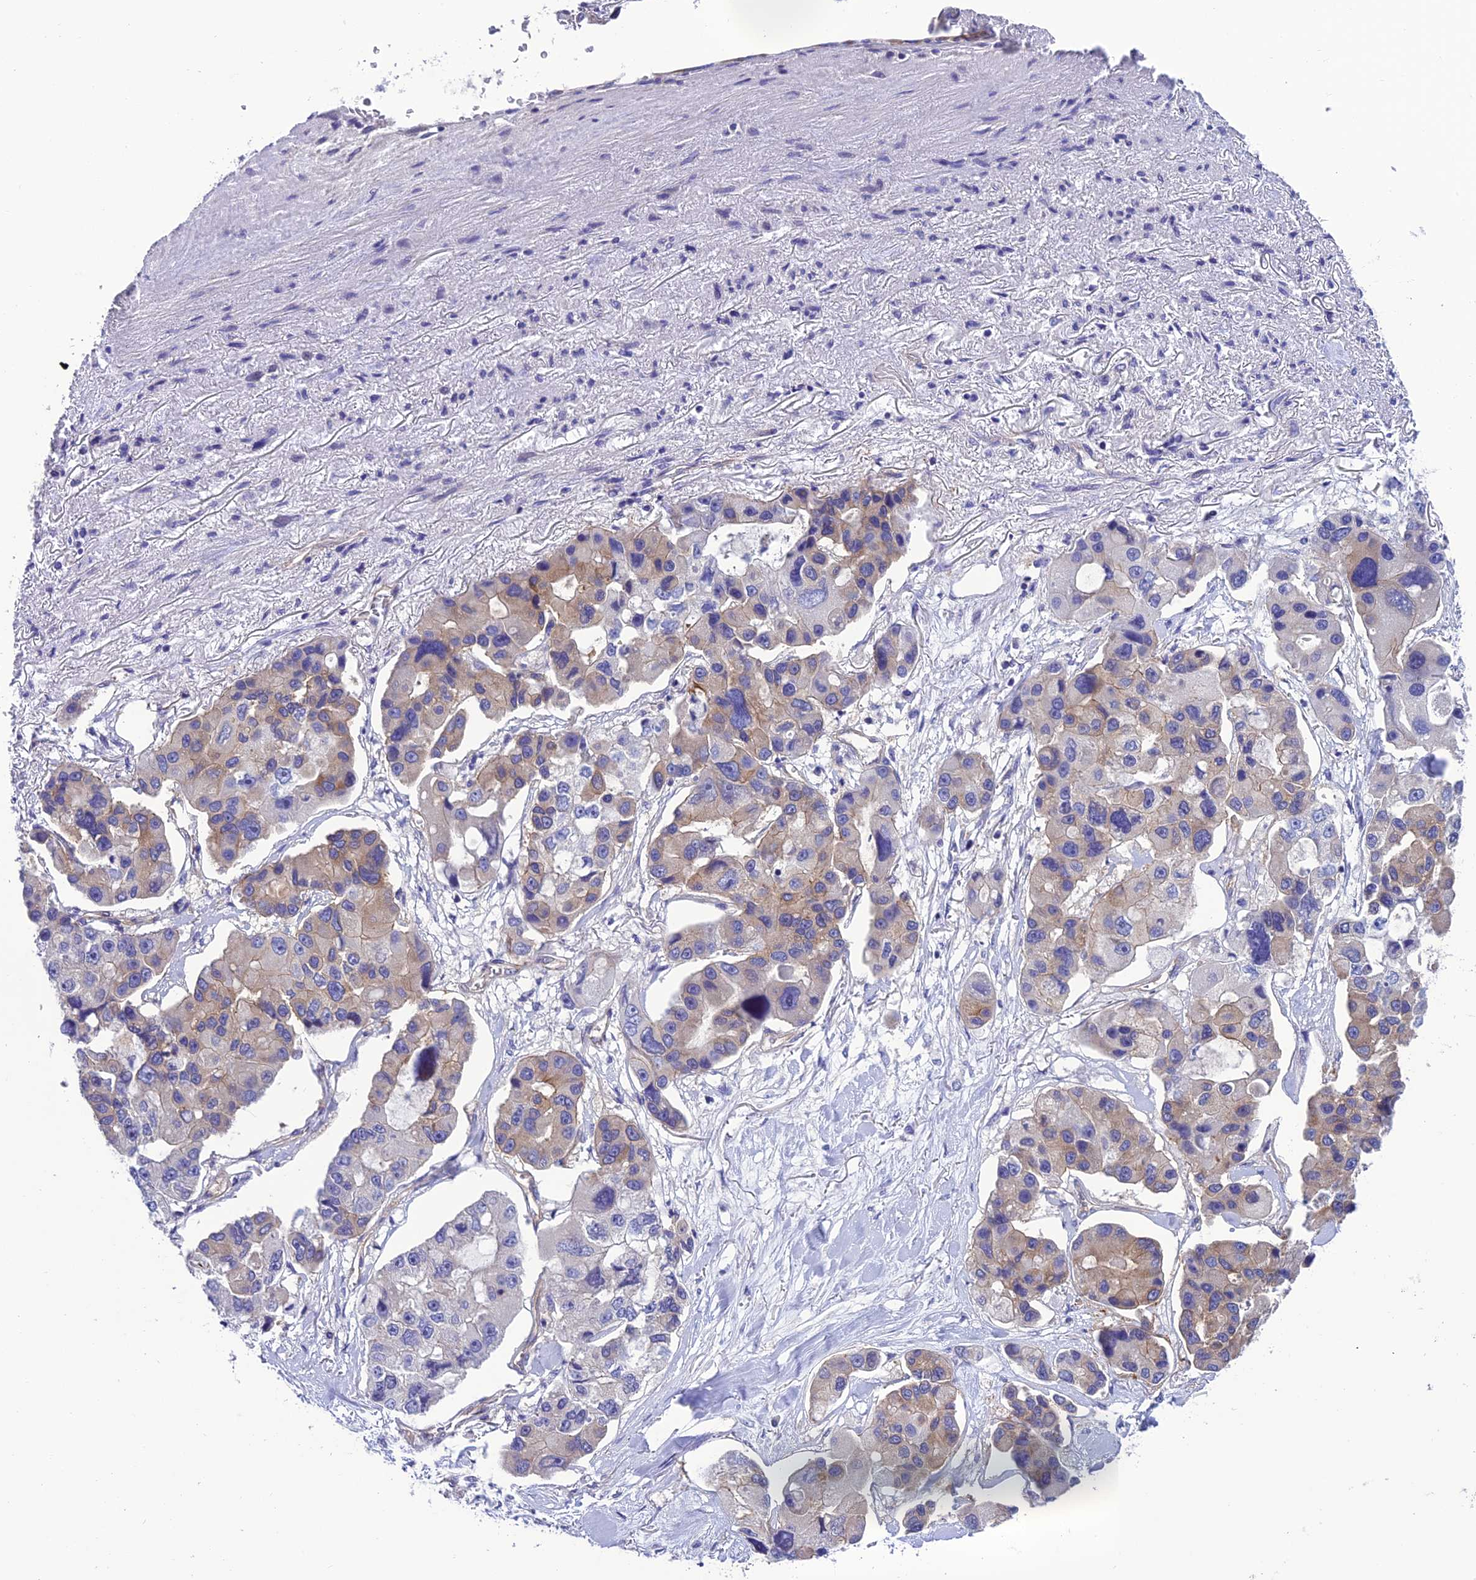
{"staining": {"intensity": "weak", "quantity": "<25%", "location": "cytoplasmic/membranous"}, "tissue": "lung cancer", "cell_type": "Tumor cells", "image_type": "cancer", "snomed": [{"axis": "morphology", "description": "Adenocarcinoma, NOS"}, {"axis": "topography", "description": "Lung"}], "caption": "The micrograph displays no significant staining in tumor cells of lung adenocarcinoma.", "gene": "PPFIA3", "patient": {"sex": "female", "age": 54}}